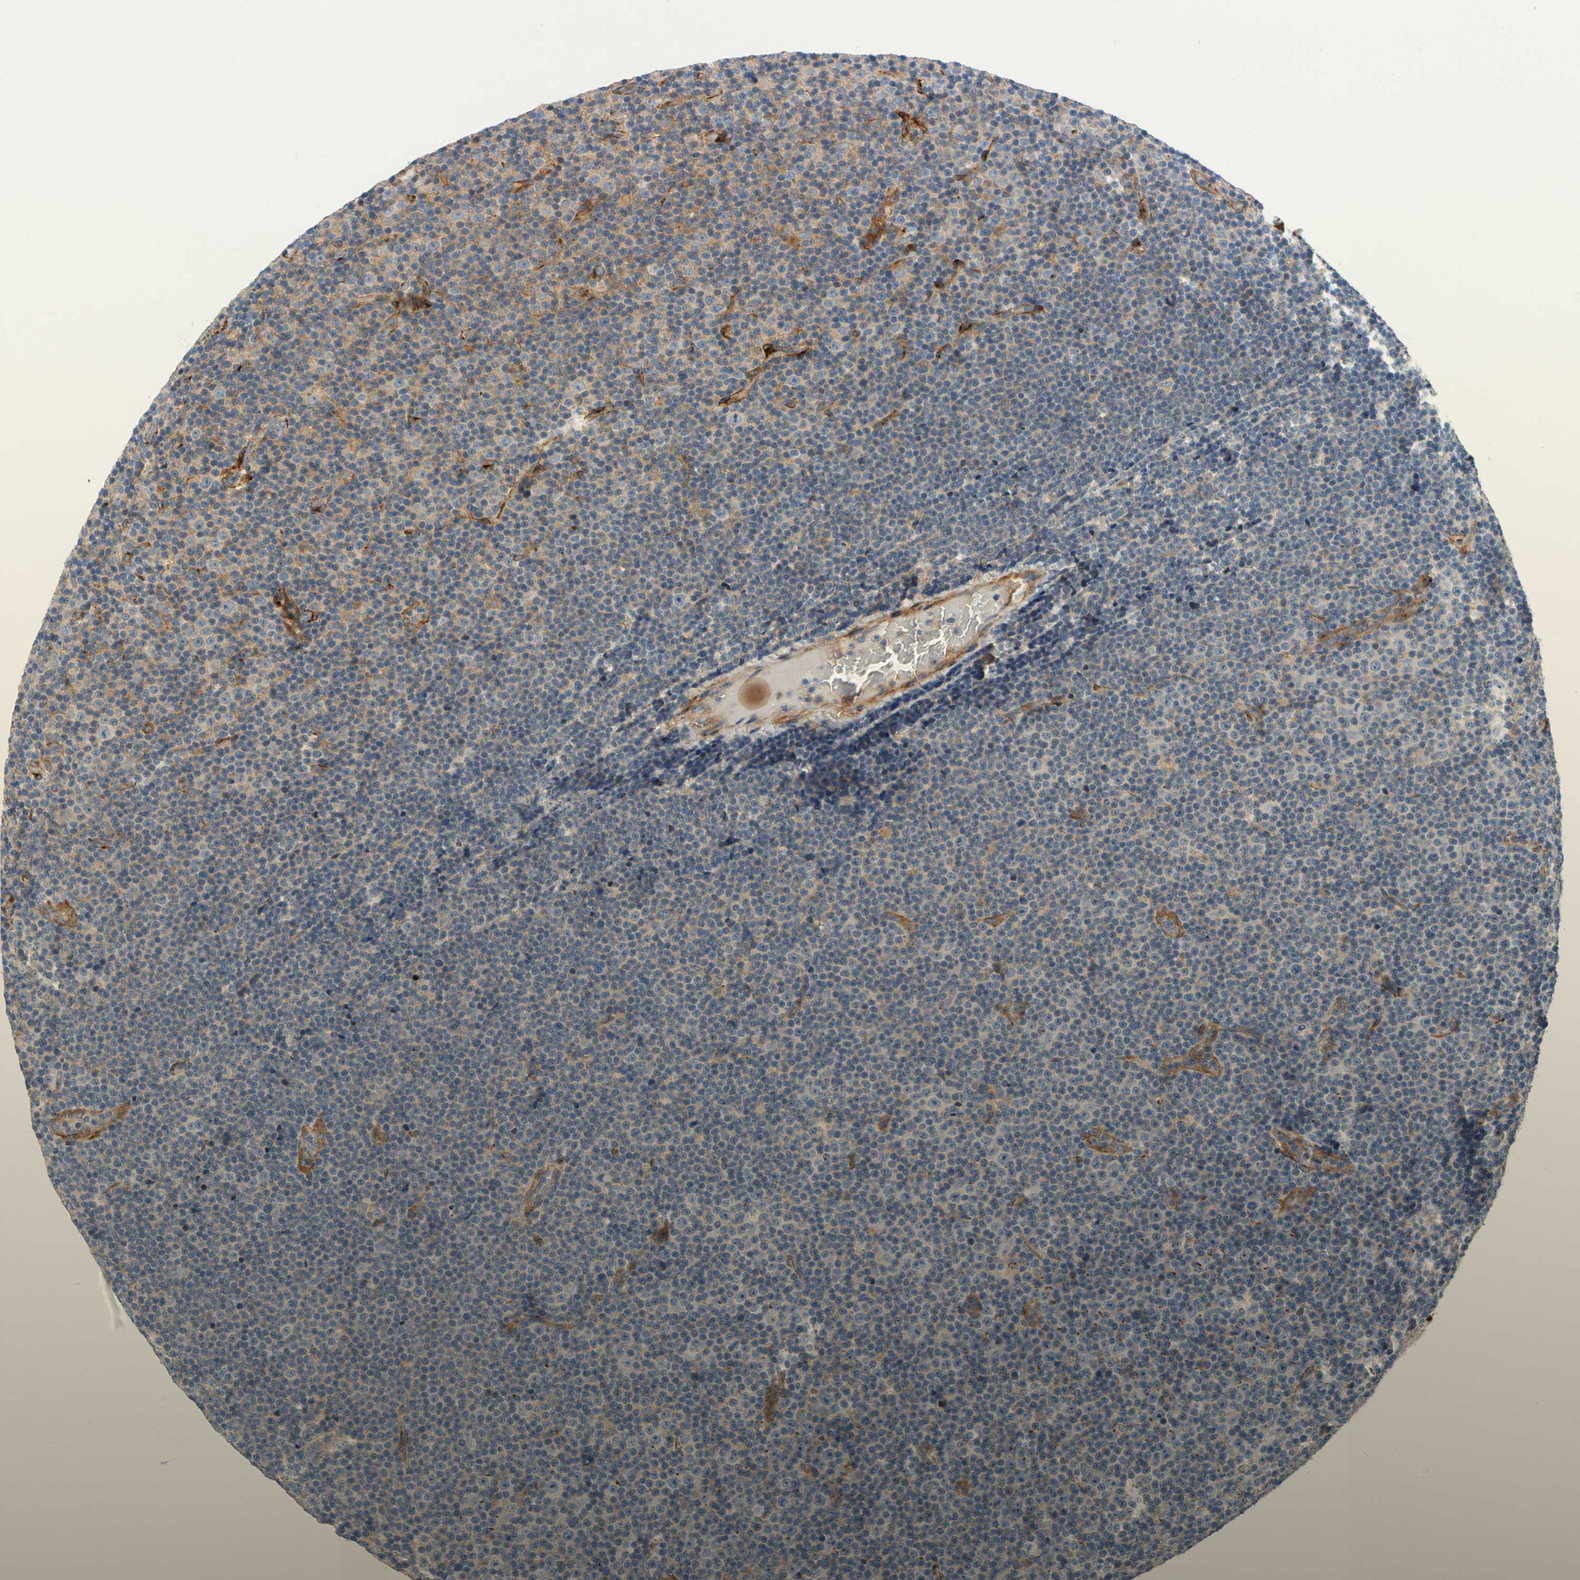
{"staining": {"intensity": "negative", "quantity": "none", "location": "none"}, "tissue": "lymphoma", "cell_type": "Tumor cells", "image_type": "cancer", "snomed": [{"axis": "morphology", "description": "Malignant lymphoma, non-Hodgkin's type, Low grade"}, {"axis": "topography", "description": "Lymph node"}], "caption": "Immunohistochemistry photomicrograph of neoplastic tissue: human lymphoma stained with DAB reveals no significant protein staining in tumor cells.", "gene": "ENTREP3", "patient": {"sex": "female", "age": 67}}